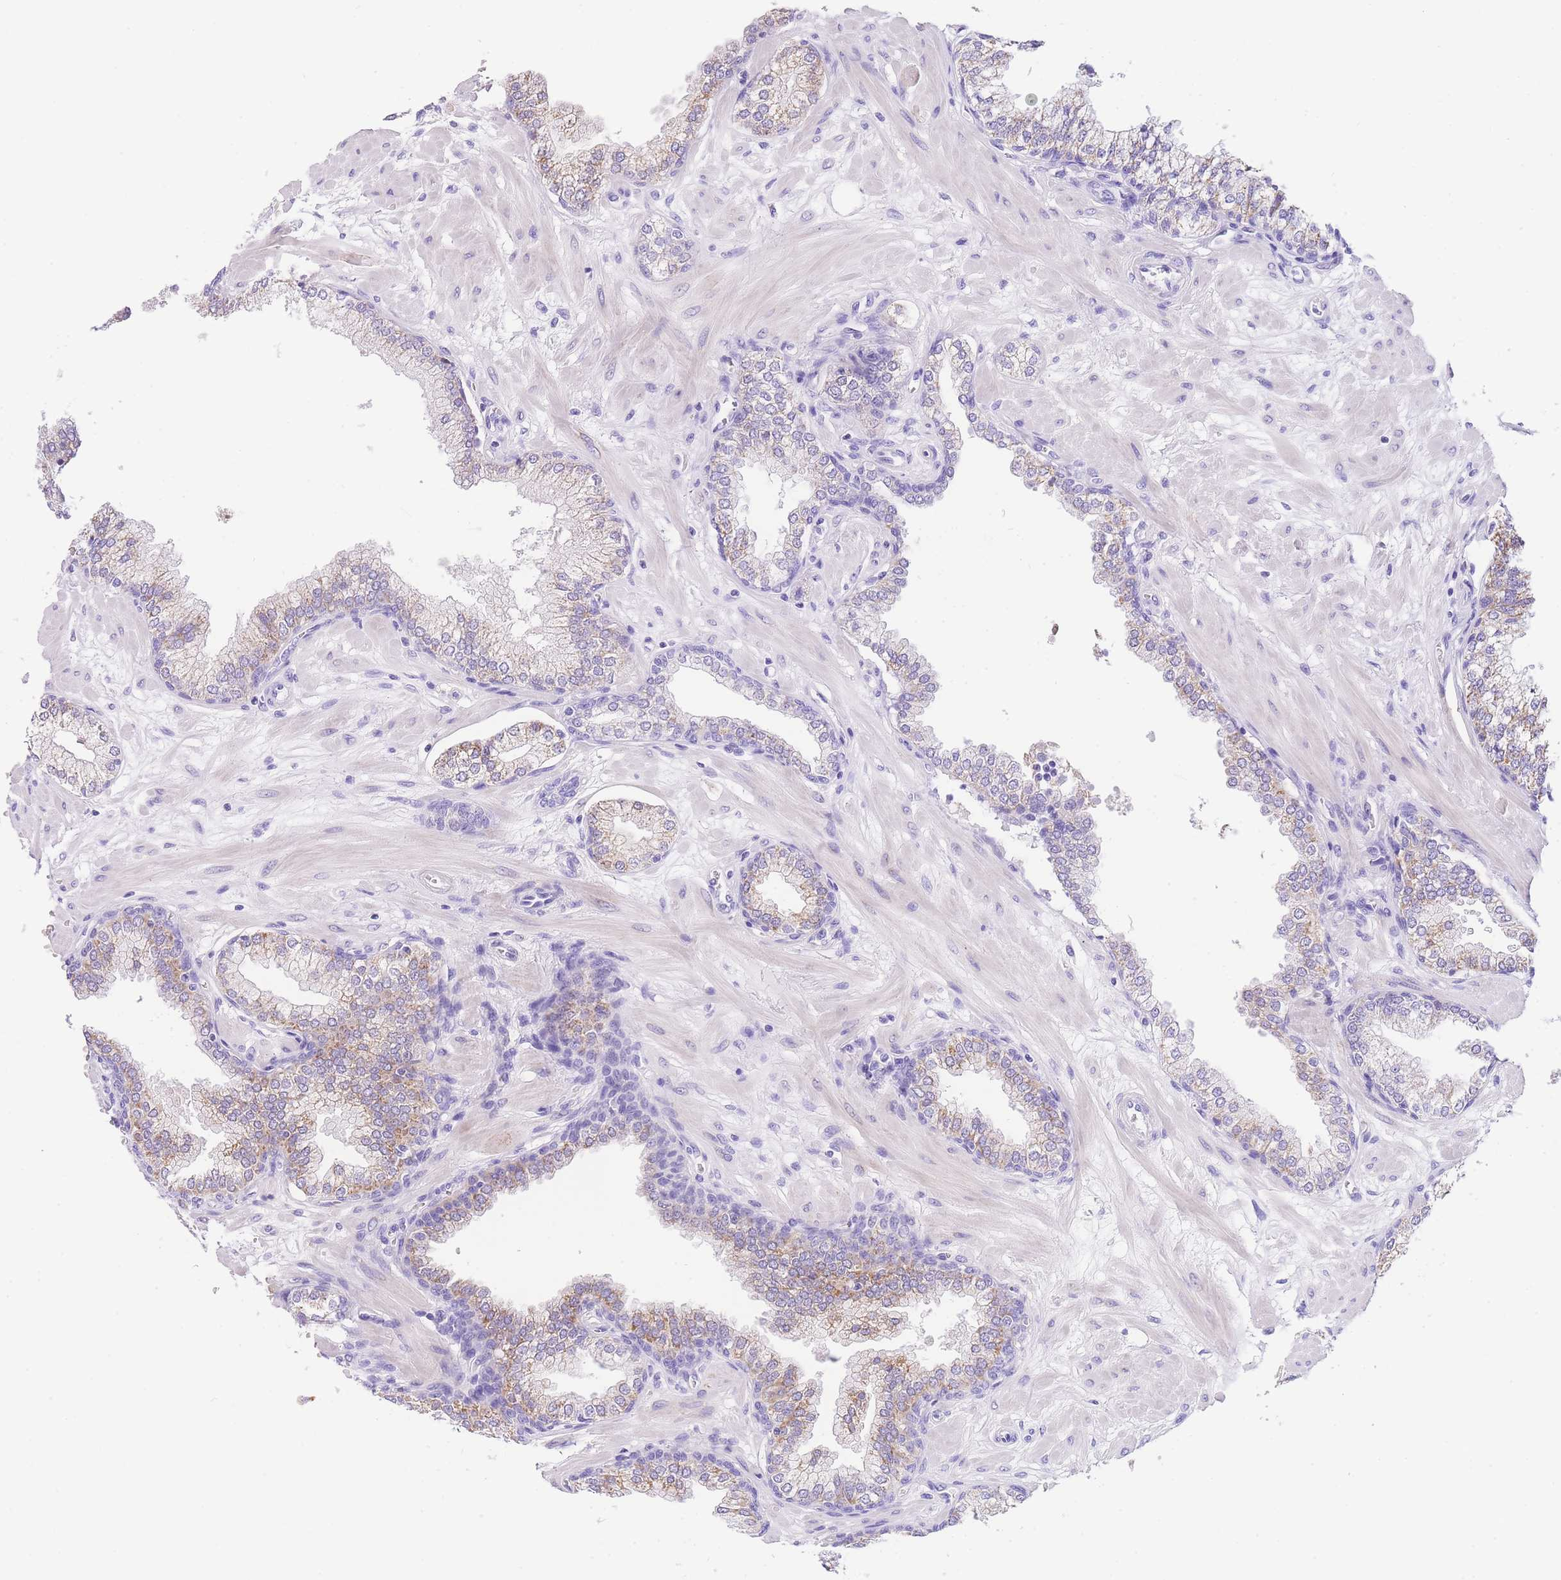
{"staining": {"intensity": "moderate", "quantity": "25%-75%", "location": "cytoplasmic/membranous"}, "tissue": "prostate", "cell_type": "Glandular cells", "image_type": "normal", "snomed": [{"axis": "morphology", "description": "Normal tissue, NOS"}, {"axis": "morphology", "description": "Urothelial carcinoma, Low grade"}, {"axis": "topography", "description": "Urinary bladder"}, {"axis": "topography", "description": "Prostate"}], "caption": "The immunohistochemical stain highlights moderate cytoplasmic/membranous positivity in glandular cells of normal prostate. Using DAB (3,3'-diaminobenzidine) (brown) and hematoxylin (blue) stains, captured at high magnification using brightfield microscopy.", "gene": "NKD2", "patient": {"sex": "male", "age": 60}}